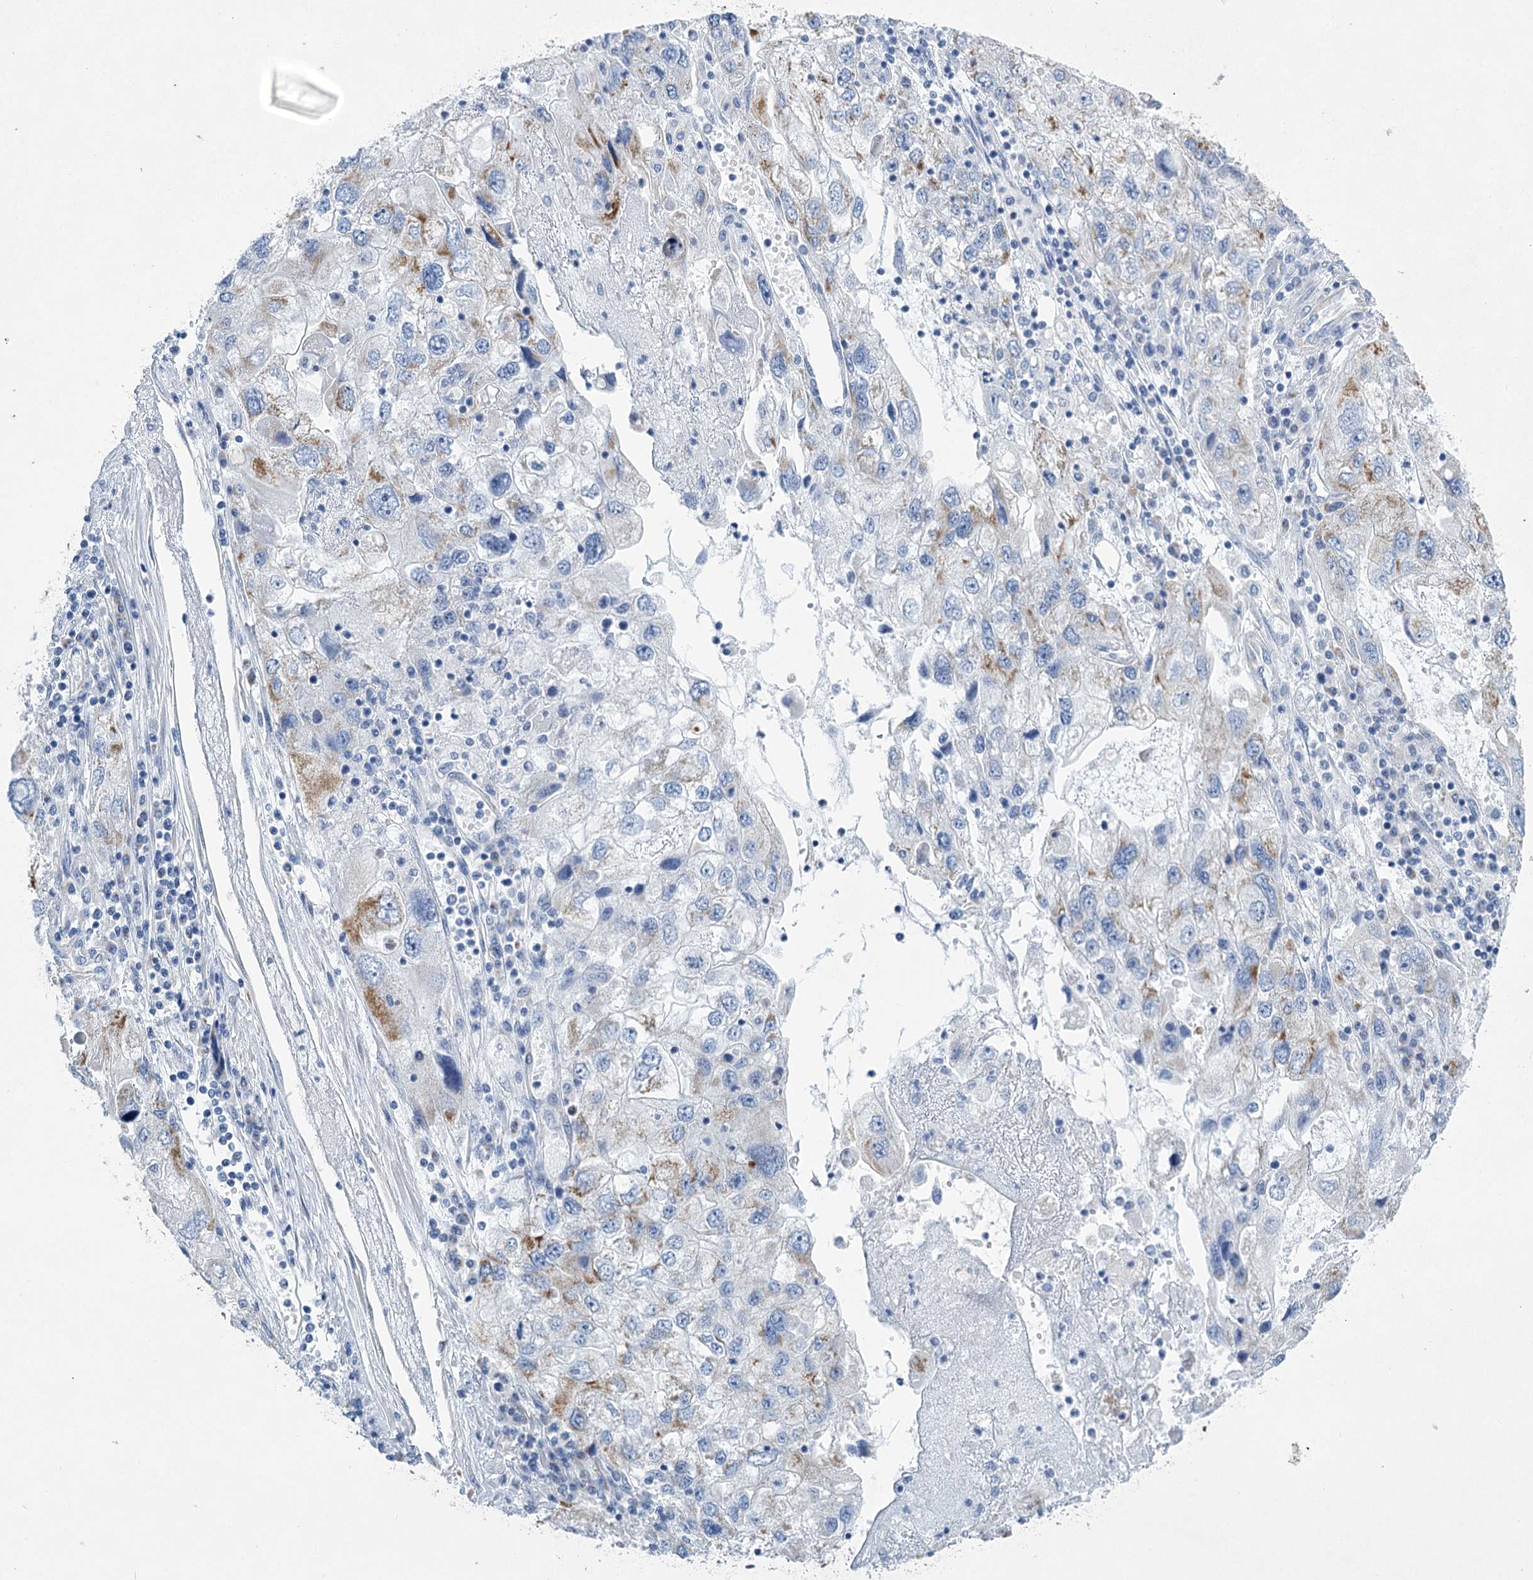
{"staining": {"intensity": "moderate", "quantity": "<25%", "location": "cytoplasmic/membranous"}, "tissue": "endometrial cancer", "cell_type": "Tumor cells", "image_type": "cancer", "snomed": [{"axis": "morphology", "description": "Adenocarcinoma, NOS"}, {"axis": "topography", "description": "Endometrium"}], "caption": "Immunohistochemical staining of endometrial cancer shows low levels of moderate cytoplasmic/membranous protein staining in about <25% of tumor cells. (Stains: DAB in brown, nuclei in blue, Microscopy: brightfield microscopy at high magnification).", "gene": "DHTKD1", "patient": {"sex": "female", "age": 49}}